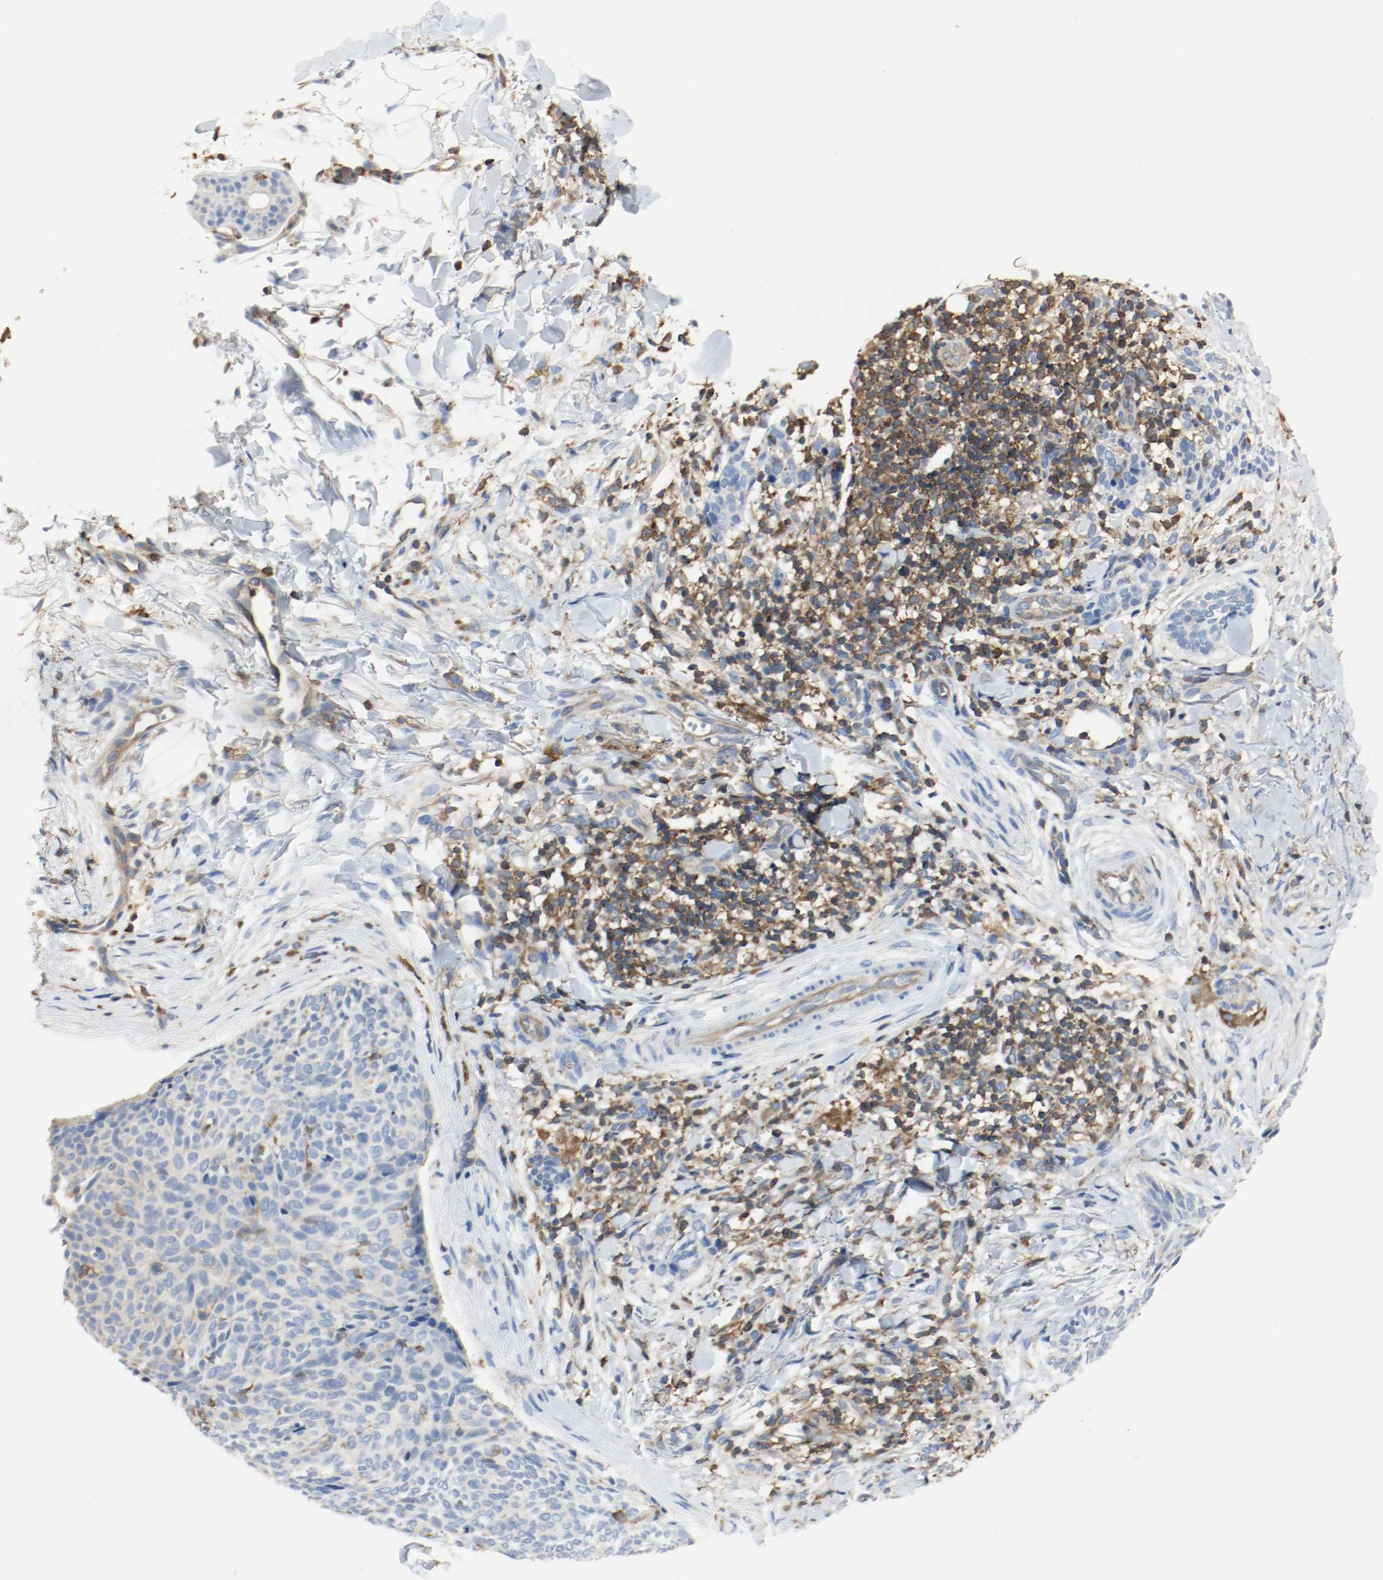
{"staining": {"intensity": "negative", "quantity": "none", "location": "none"}, "tissue": "skin cancer", "cell_type": "Tumor cells", "image_type": "cancer", "snomed": [{"axis": "morphology", "description": "Normal tissue, NOS"}, {"axis": "morphology", "description": "Basal cell carcinoma"}, {"axis": "topography", "description": "Skin"}], "caption": "The IHC micrograph has no significant expression in tumor cells of skin cancer (basal cell carcinoma) tissue.", "gene": "ARPC1B", "patient": {"sex": "female", "age": 57}}